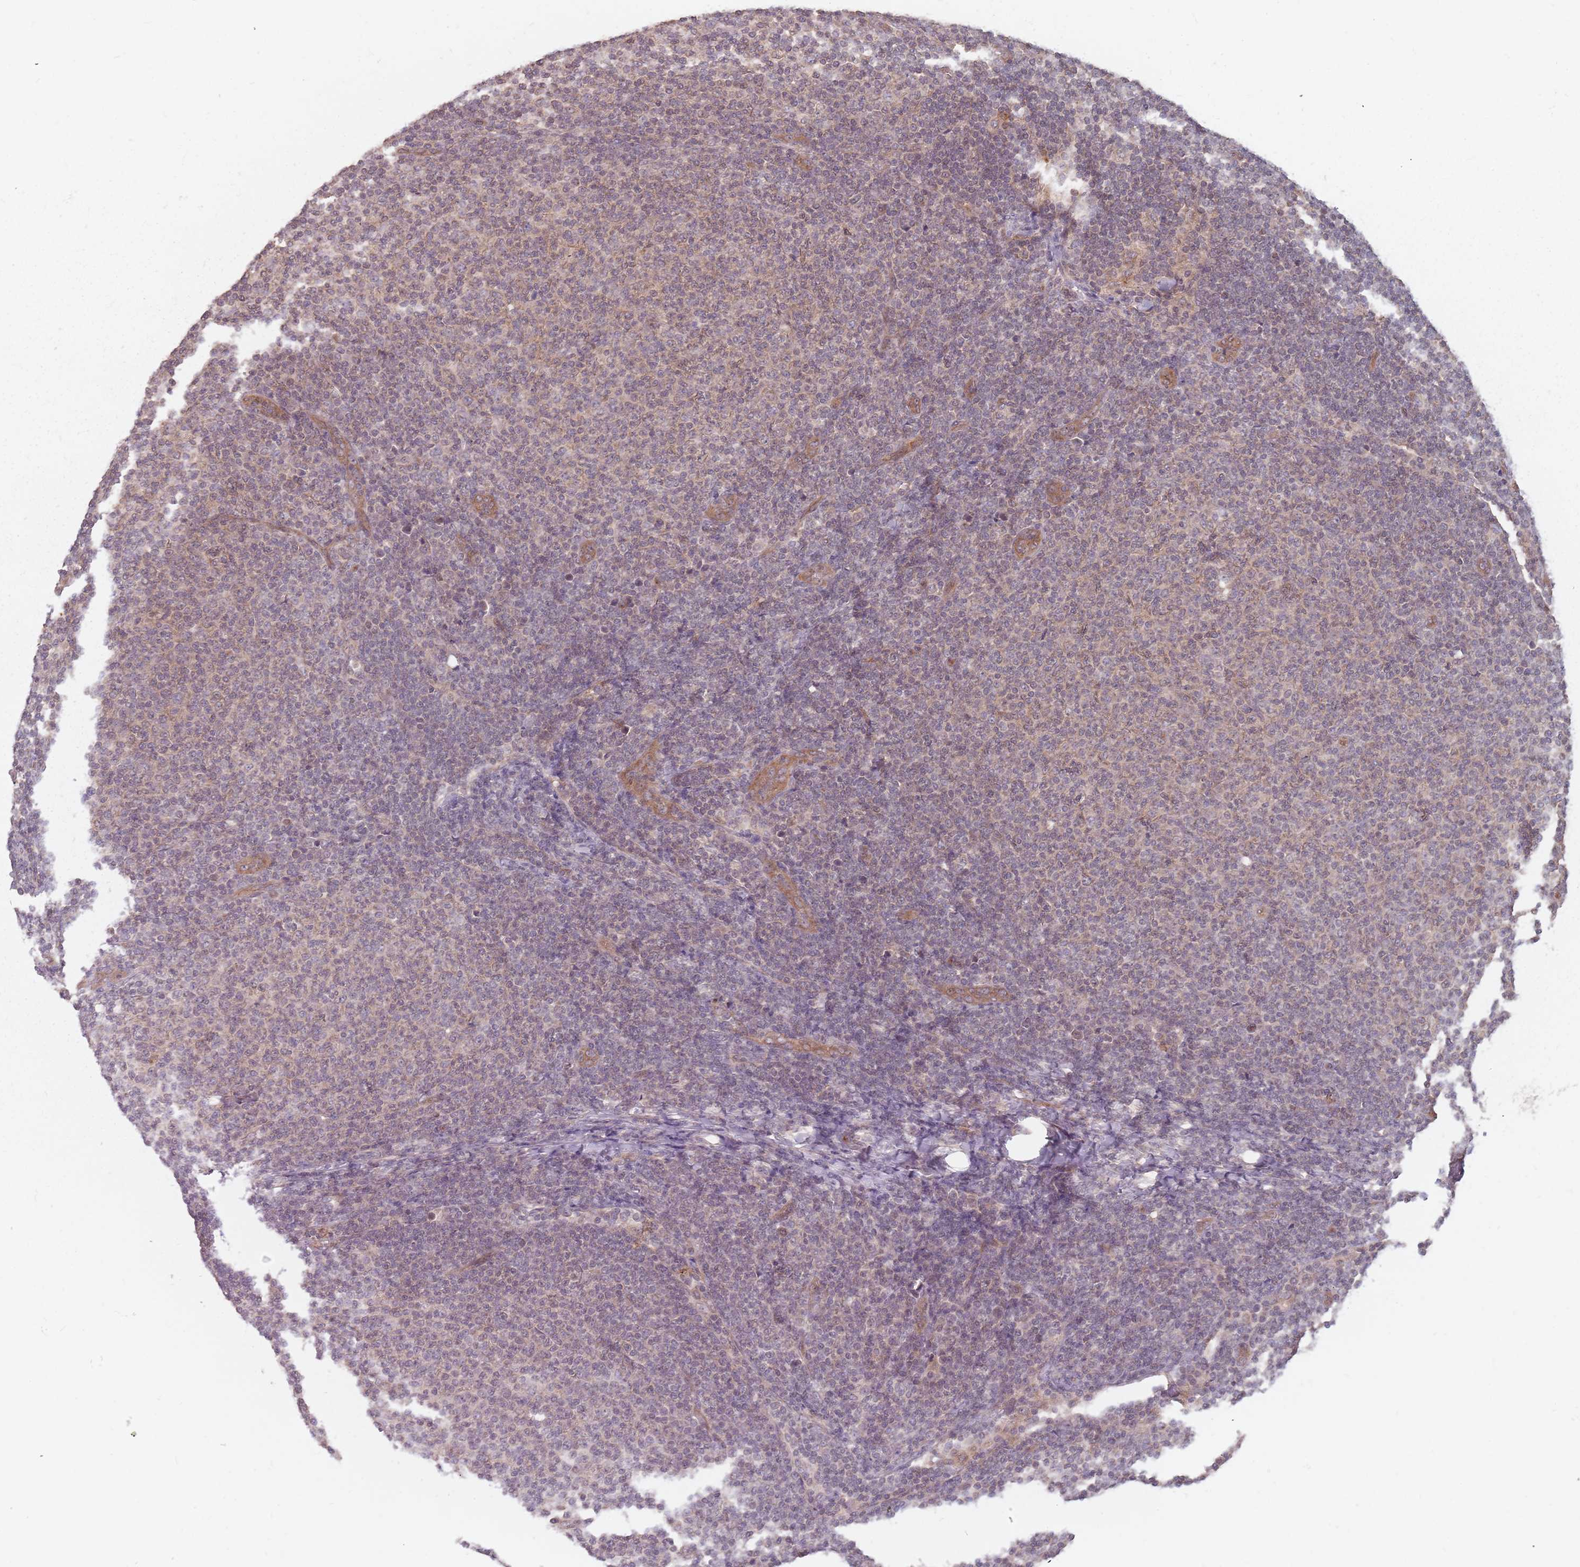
{"staining": {"intensity": "weak", "quantity": "25%-75%", "location": "cytoplasmic/membranous"}, "tissue": "lymphoma", "cell_type": "Tumor cells", "image_type": "cancer", "snomed": [{"axis": "morphology", "description": "Malignant lymphoma, non-Hodgkin's type, Low grade"}, {"axis": "topography", "description": "Lymph node"}], "caption": "A brown stain highlights weak cytoplasmic/membranous expression of a protein in low-grade malignant lymphoma, non-Hodgkin's type tumor cells.", "gene": "C3orf14", "patient": {"sex": "male", "age": 66}}